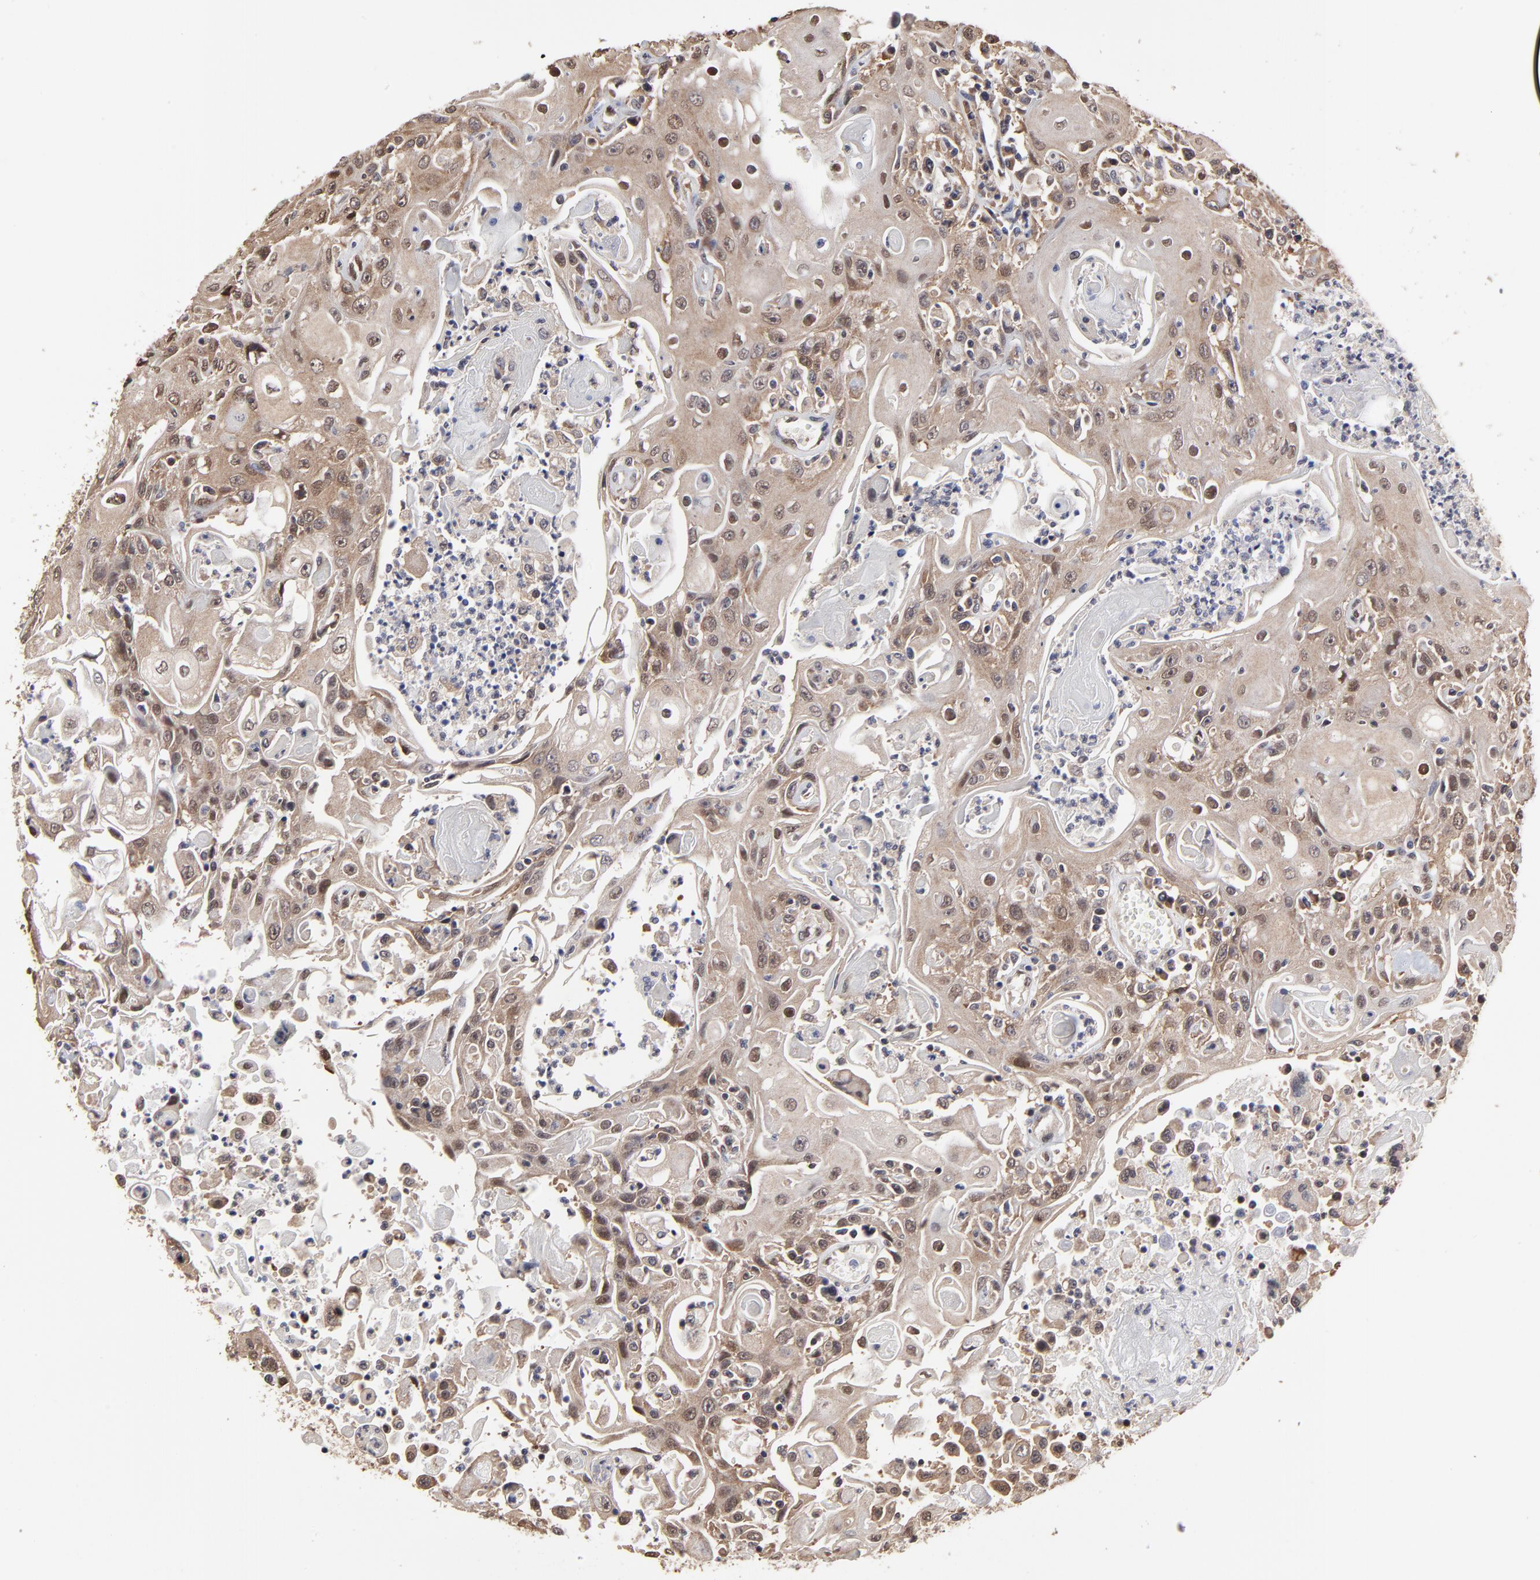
{"staining": {"intensity": "weak", "quantity": ">75%", "location": "cytoplasmic/membranous,nuclear"}, "tissue": "head and neck cancer", "cell_type": "Tumor cells", "image_type": "cancer", "snomed": [{"axis": "morphology", "description": "Squamous cell carcinoma, NOS"}, {"axis": "topography", "description": "Oral tissue"}, {"axis": "topography", "description": "Head-Neck"}], "caption": "Immunohistochemistry (DAB) staining of head and neck cancer (squamous cell carcinoma) shows weak cytoplasmic/membranous and nuclear protein staining in about >75% of tumor cells.", "gene": "CCT2", "patient": {"sex": "female", "age": 76}}